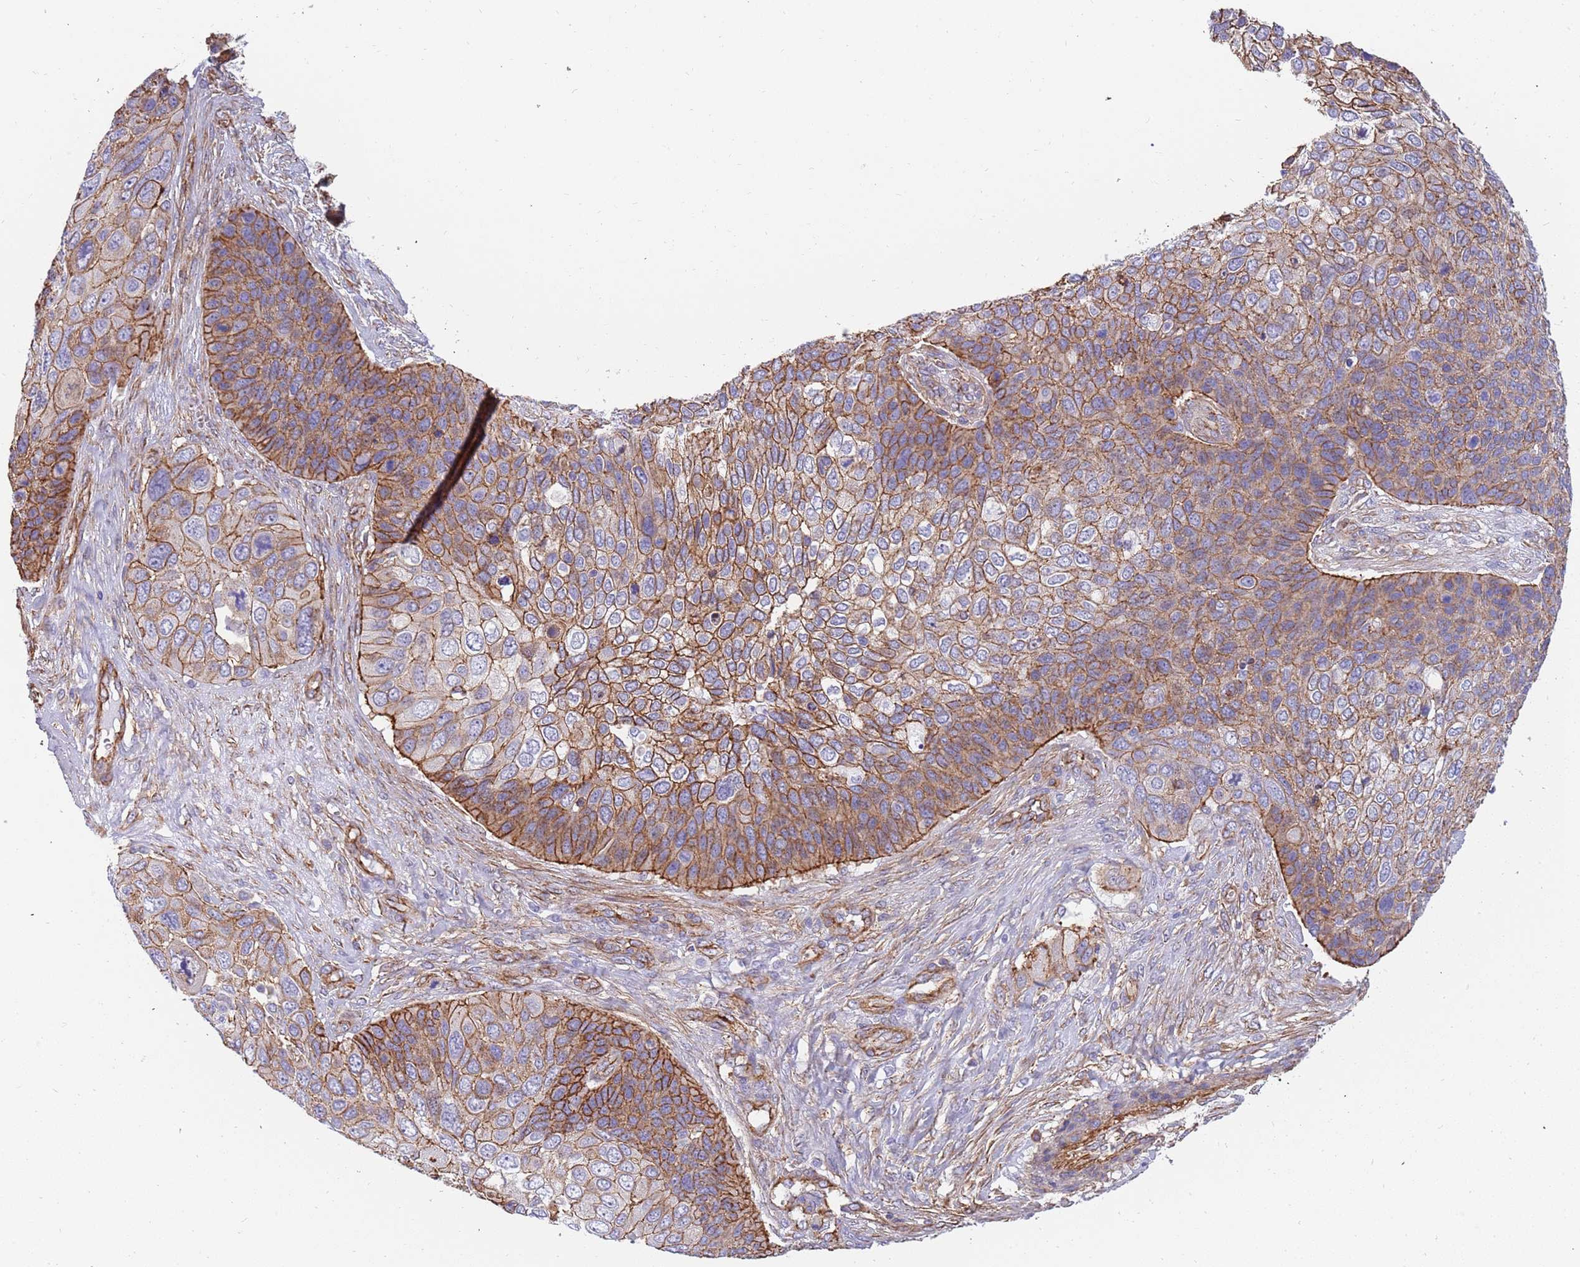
{"staining": {"intensity": "moderate", "quantity": ">75%", "location": "cytoplasmic/membranous"}, "tissue": "skin cancer", "cell_type": "Tumor cells", "image_type": "cancer", "snomed": [{"axis": "morphology", "description": "Basal cell carcinoma"}, {"axis": "topography", "description": "Skin"}], "caption": "Immunohistochemical staining of skin cancer reveals medium levels of moderate cytoplasmic/membranous positivity in about >75% of tumor cells. The staining was performed using DAB to visualize the protein expression in brown, while the nuclei were stained in blue with hematoxylin (Magnification: 20x).", "gene": "GFRAL", "patient": {"sex": "female", "age": 74}}